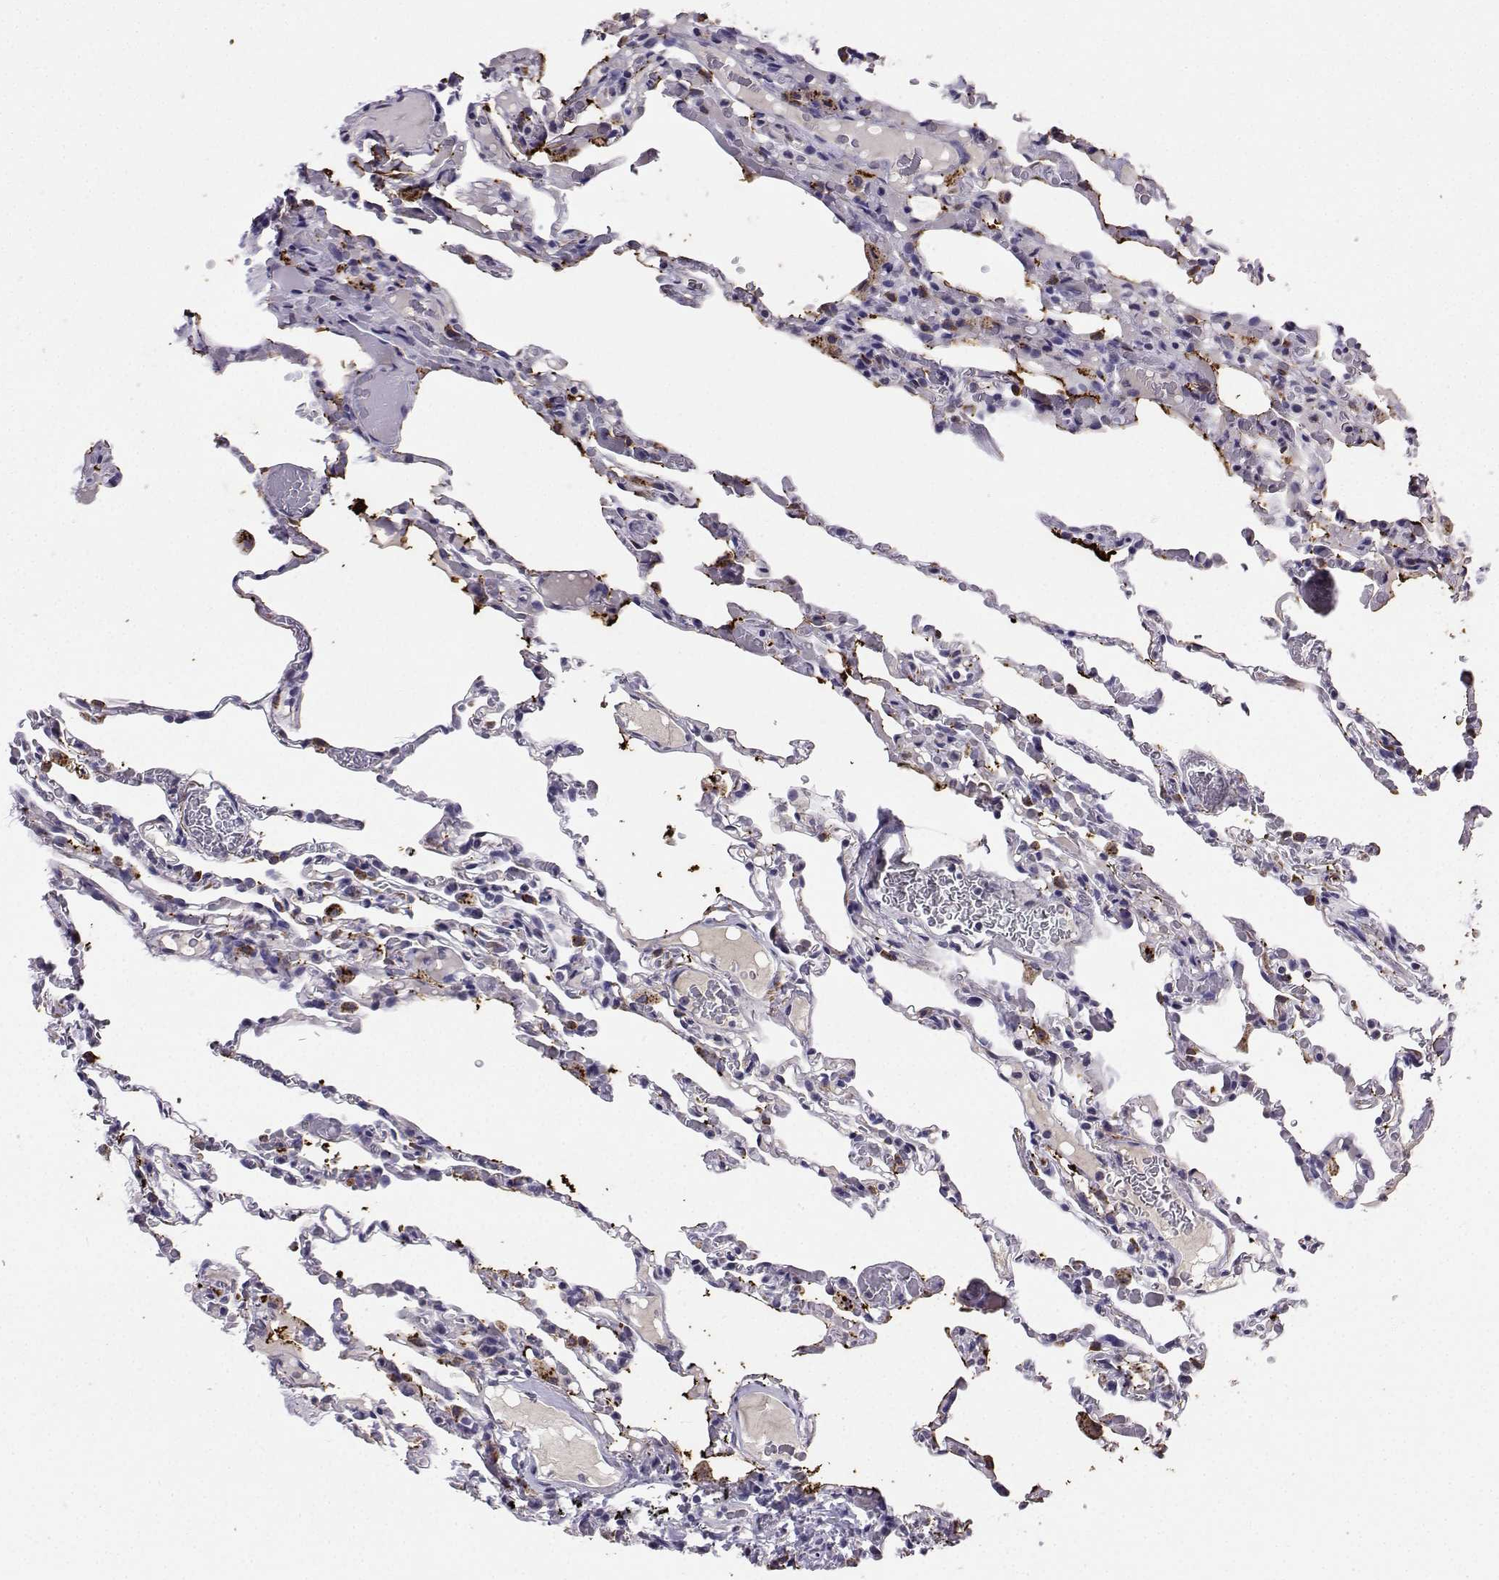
{"staining": {"intensity": "weak", "quantity": "<25%", "location": "cytoplasmic/membranous"}, "tissue": "lung", "cell_type": "Alveolar cells", "image_type": "normal", "snomed": [{"axis": "morphology", "description": "Normal tissue, NOS"}, {"axis": "topography", "description": "Lung"}], "caption": "IHC photomicrograph of normal lung stained for a protein (brown), which shows no staining in alveolar cells.", "gene": "SPAG11A", "patient": {"sex": "female", "age": 43}}